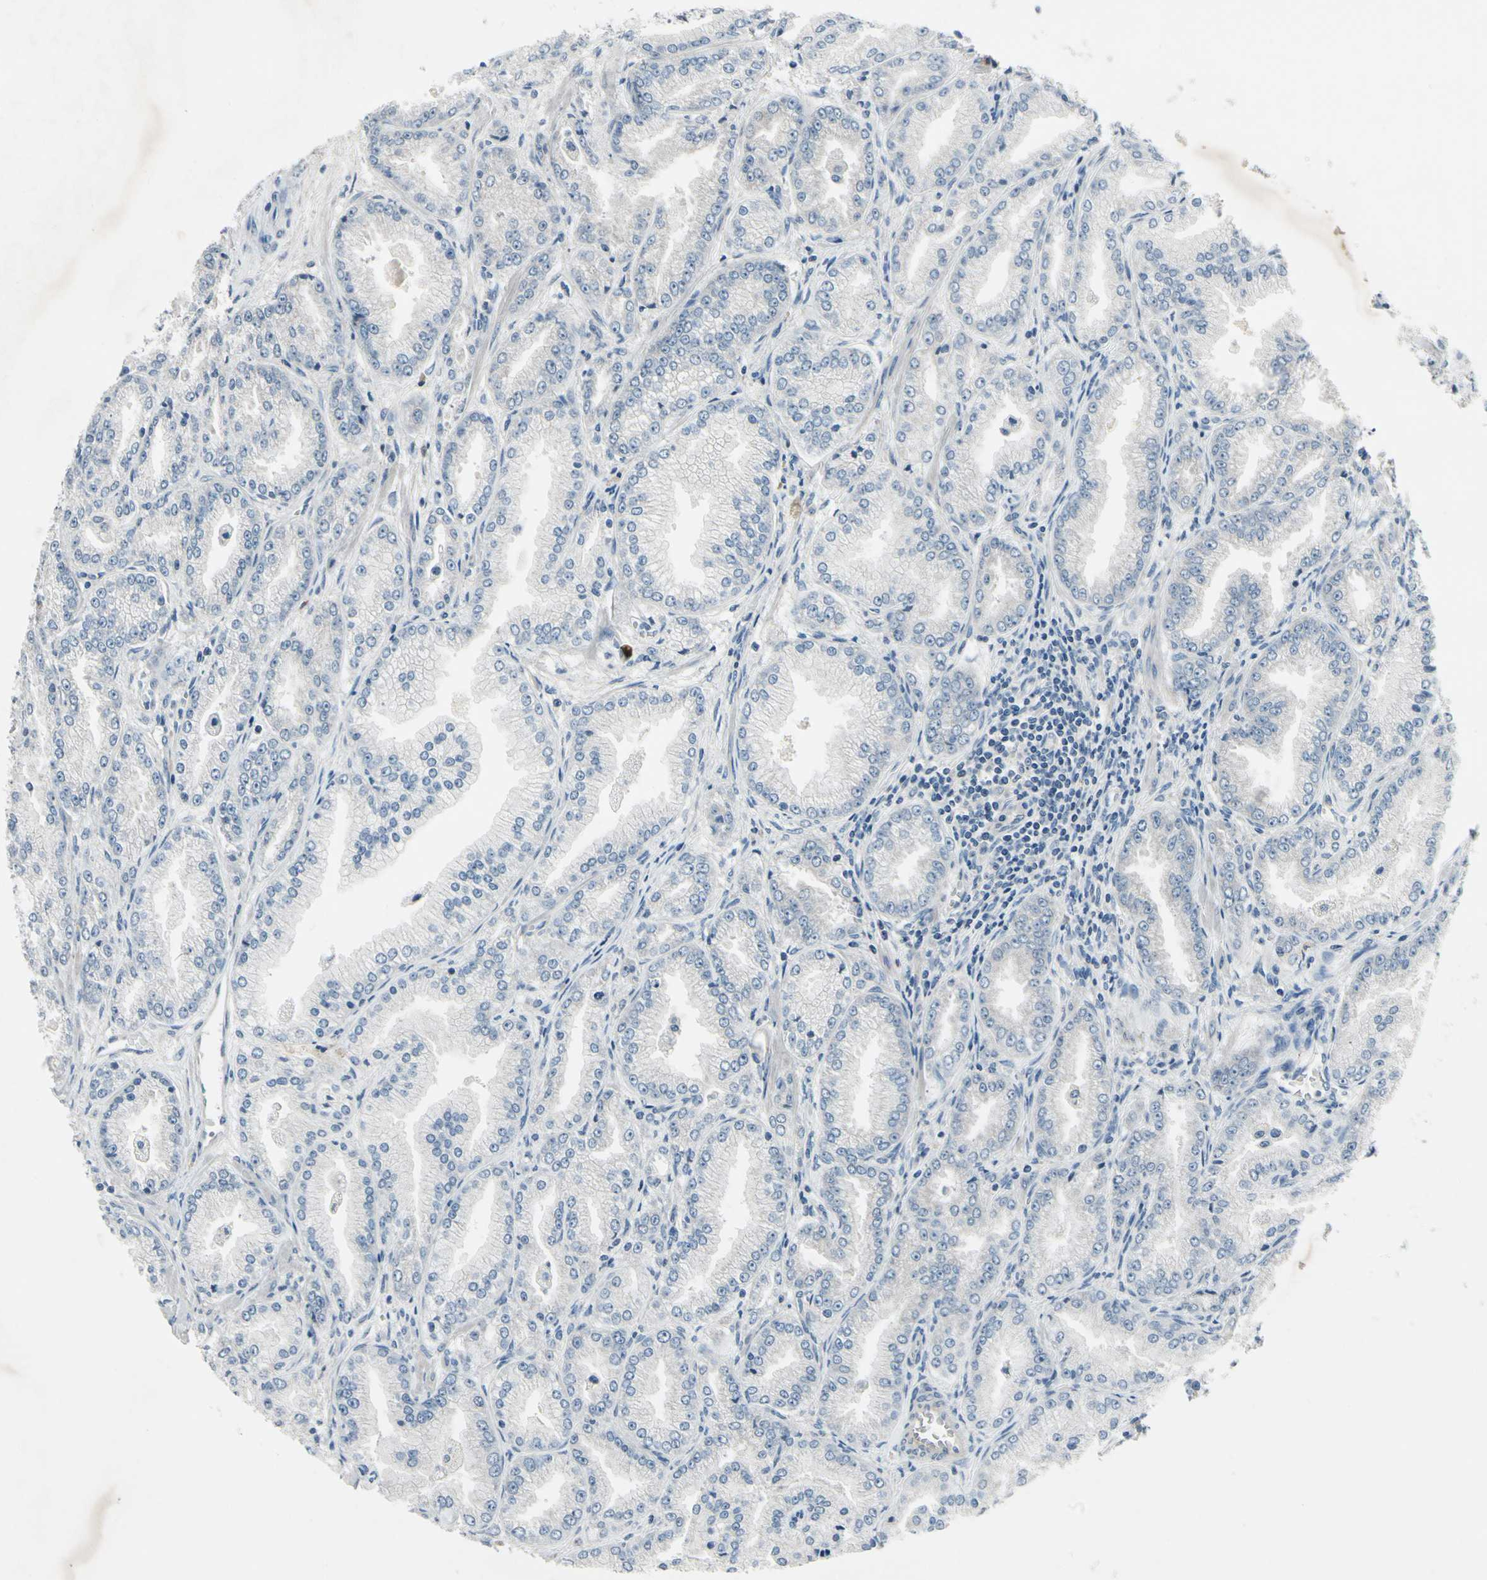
{"staining": {"intensity": "negative", "quantity": "none", "location": "none"}, "tissue": "prostate cancer", "cell_type": "Tumor cells", "image_type": "cancer", "snomed": [{"axis": "morphology", "description": "Adenocarcinoma, High grade"}, {"axis": "topography", "description": "Prostate"}], "caption": "Photomicrograph shows no significant protein positivity in tumor cells of prostate adenocarcinoma (high-grade).", "gene": "SELENOK", "patient": {"sex": "male", "age": 61}}